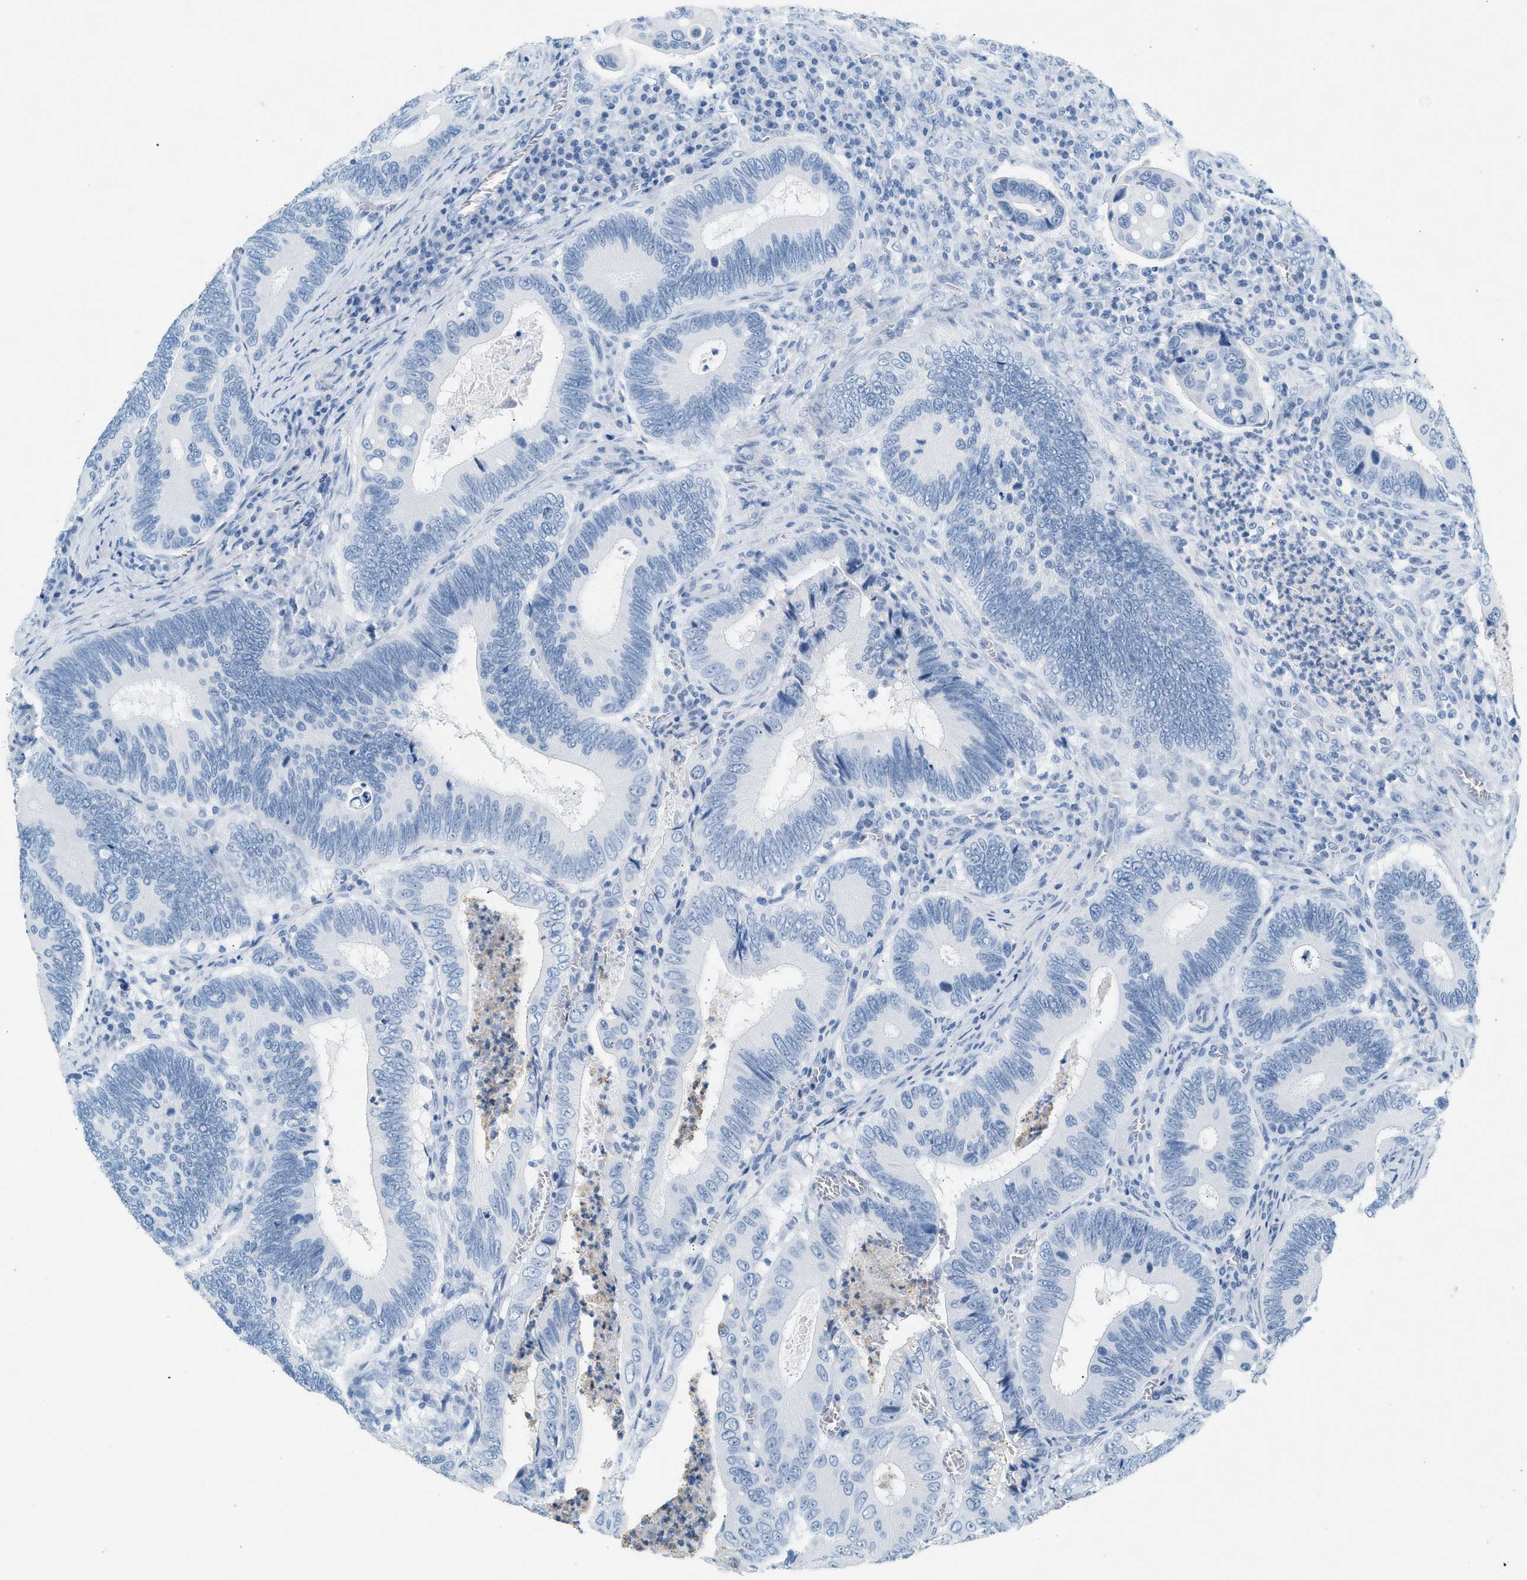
{"staining": {"intensity": "negative", "quantity": "none", "location": "none"}, "tissue": "colorectal cancer", "cell_type": "Tumor cells", "image_type": "cancer", "snomed": [{"axis": "morphology", "description": "Inflammation, NOS"}, {"axis": "morphology", "description": "Adenocarcinoma, NOS"}, {"axis": "topography", "description": "Colon"}], "caption": "Tumor cells show no significant protein staining in colorectal cancer (adenocarcinoma).", "gene": "HHATL", "patient": {"sex": "male", "age": 72}}